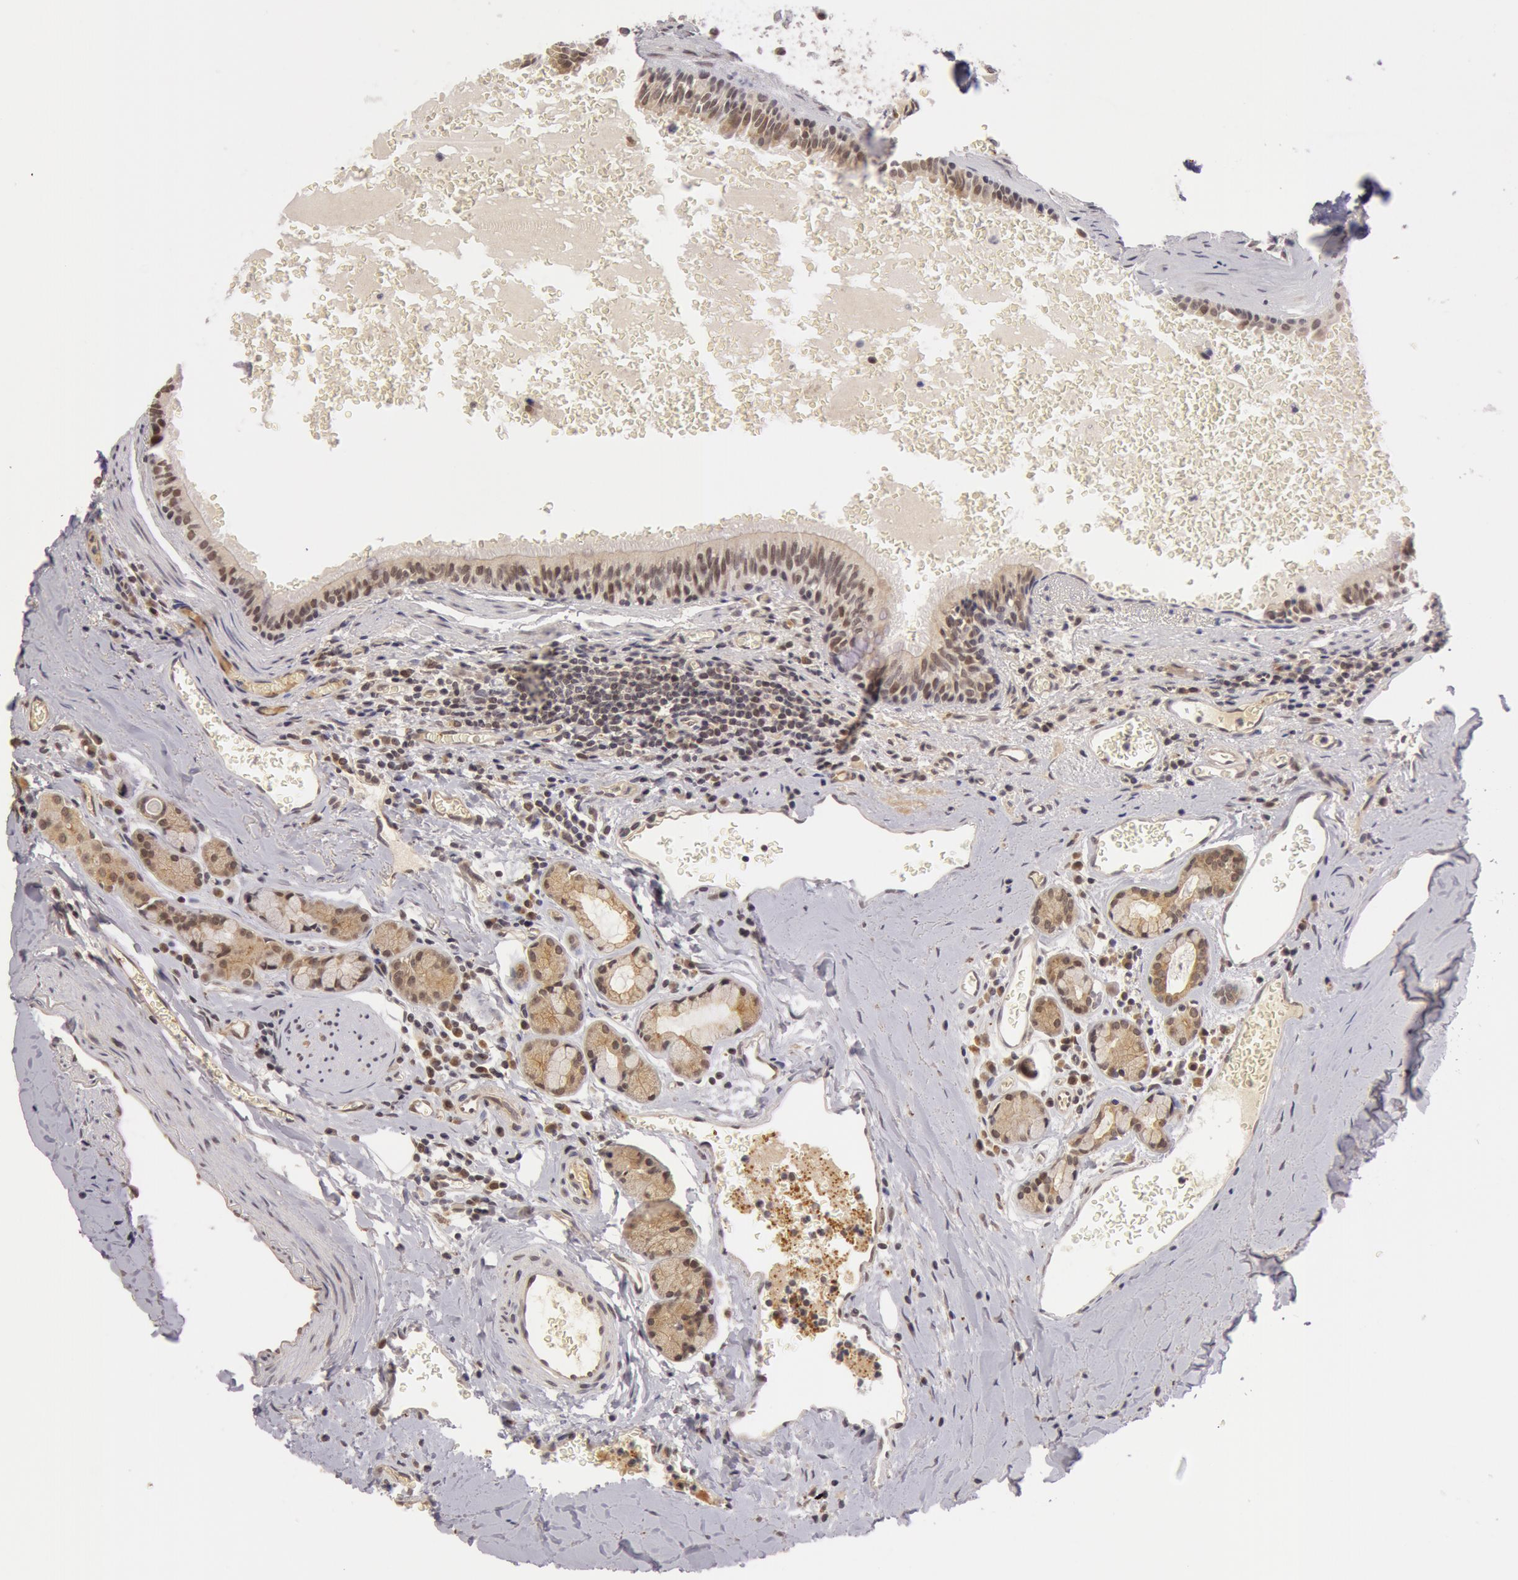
{"staining": {"intensity": "moderate", "quantity": "25%-75%", "location": "nuclear"}, "tissue": "carcinoid", "cell_type": "Tumor cells", "image_type": "cancer", "snomed": [{"axis": "morphology", "description": "Carcinoid, malignant, NOS"}, {"axis": "topography", "description": "Bronchus"}], "caption": "Tumor cells demonstrate medium levels of moderate nuclear expression in about 25%-75% of cells in carcinoid (malignant). (DAB IHC with brightfield microscopy, high magnification).", "gene": "SYTL4", "patient": {"sex": "male", "age": 55}}